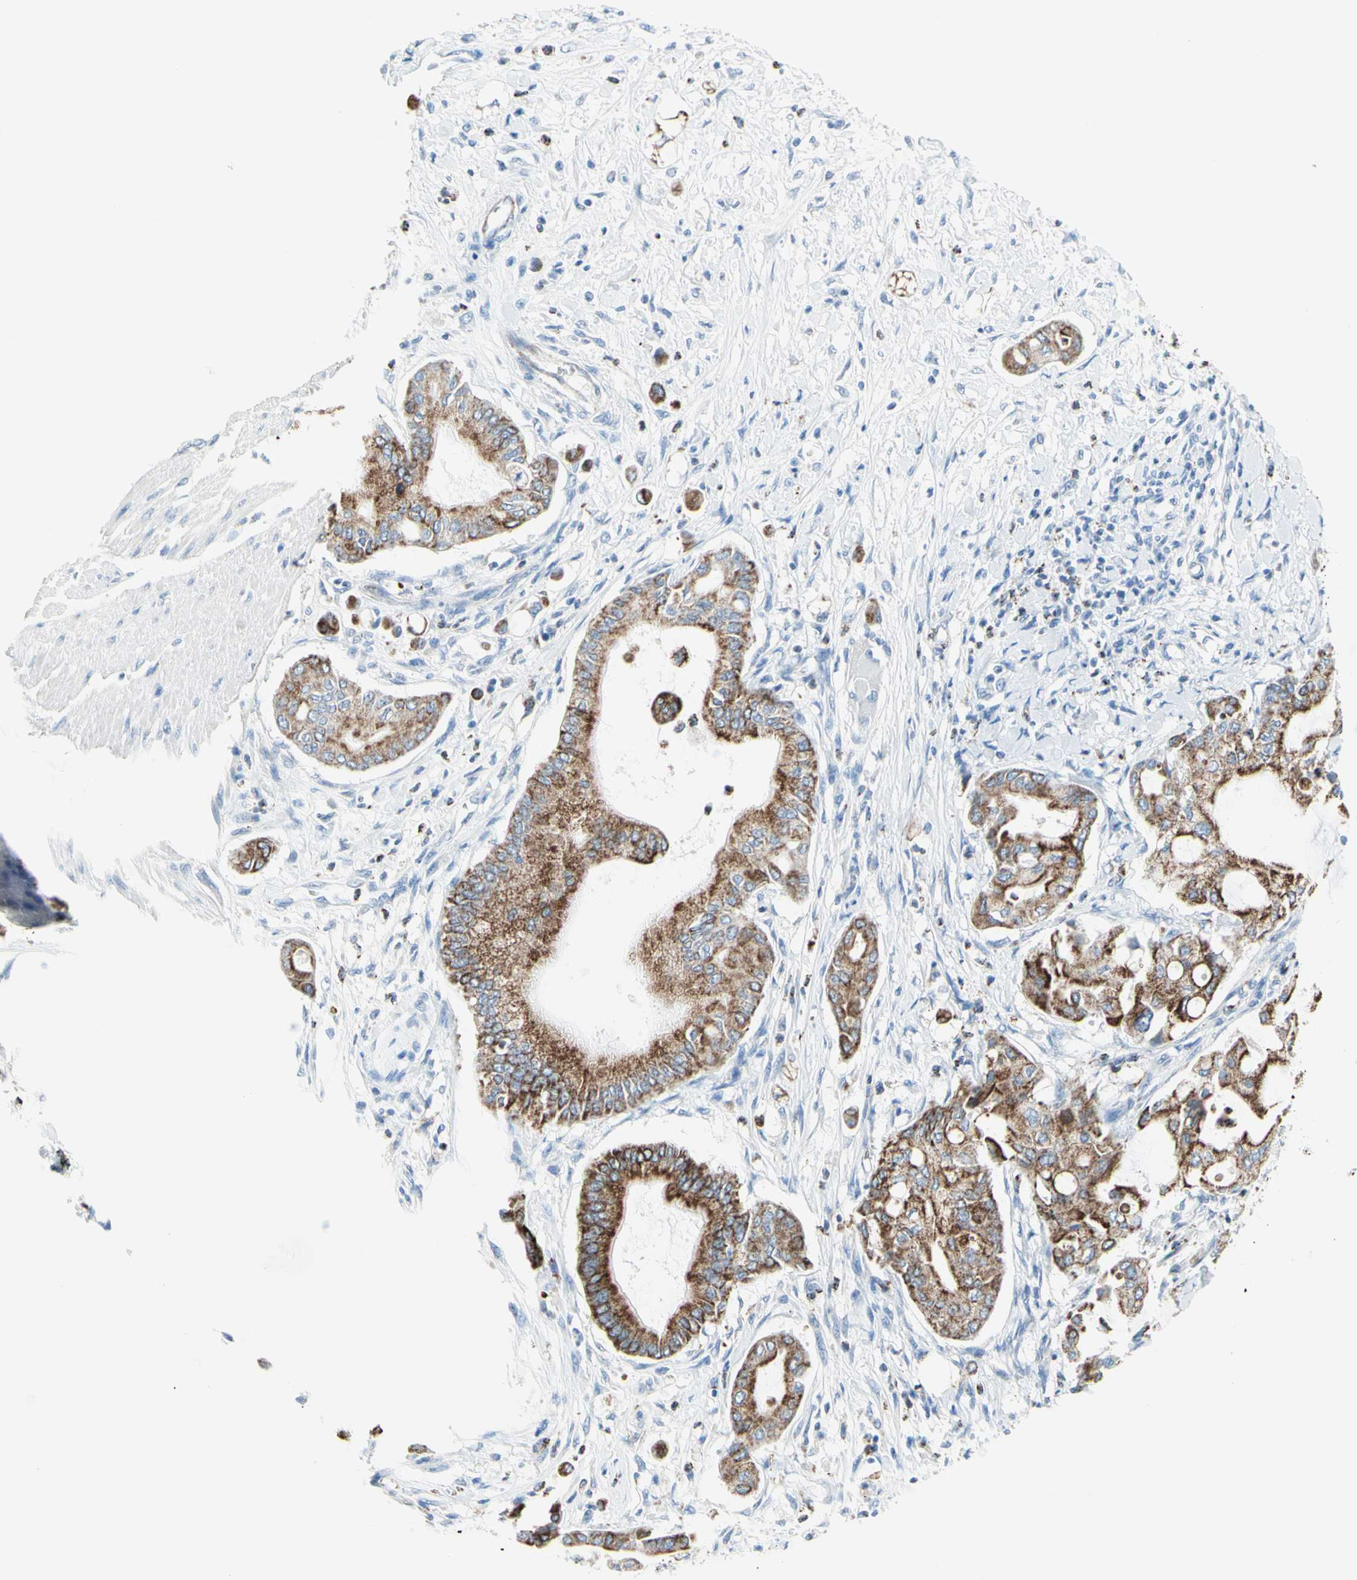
{"staining": {"intensity": "moderate", "quantity": ">75%", "location": "cytoplasmic/membranous"}, "tissue": "pancreatic cancer", "cell_type": "Tumor cells", "image_type": "cancer", "snomed": [{"axis": "morphology", "description": "Adenocarcinoma, NOS"}, {"axis": "morphology", "description": "Adenocarcinoma, metastatic, NOS"}, {"axis": "topography", "description": "Lymph node"}, {"axis": "topography", "description": "Pancreas"}, {"axis": "topography", "description": "Duodenum"}], "caption": "A micrograph showing moderate cytoplasmic/membranous positivity in about >75% of tumor cells in pancreatic cancer (metastatic adenocarcinoma), as visualized by brown immunohistochemical staining.", "gene": "CYSLTR1", "patient": {"sex": "female", "age": 64}}